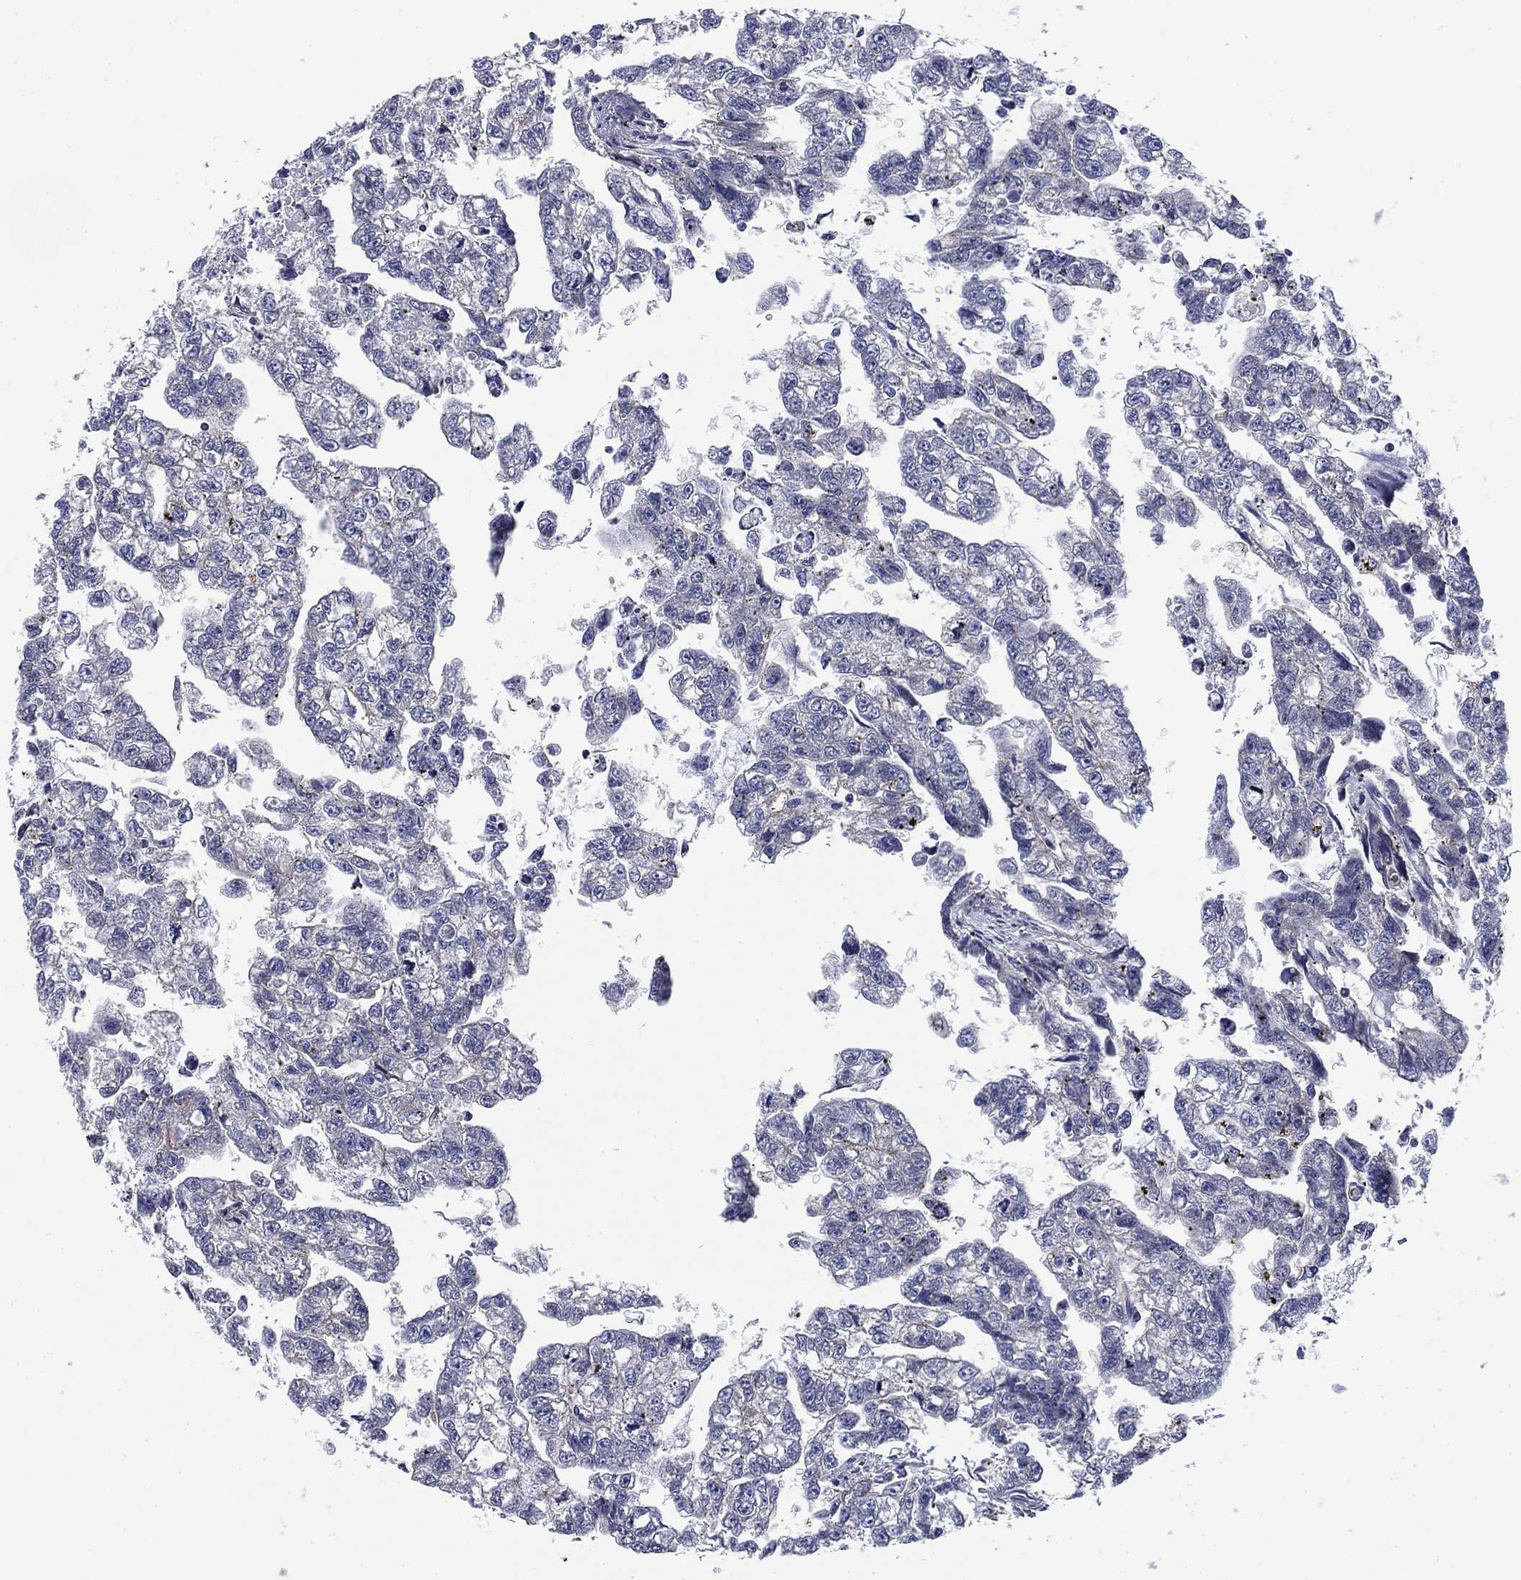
{"staining": {"intensity": "negative", "quantity": "none", "location": "none"}, "tissue": "testis cancer", "cell_type": "Tumor cells", "image_type": "cancer", "snomed": [{"axis": "morphology", "description": "Carcinoma, Embryonal, NOS"}, {"axis": "morphology", "description": "Teratoma, malignant, NOS"}, {"axis": "topography", "description": "Testis"}], "caption": "An image of testis cancer stained for a protein shows no brown staining in tumor cells.", "gene": "NACAD", "patient": {"sex": "male", "age": 44}}